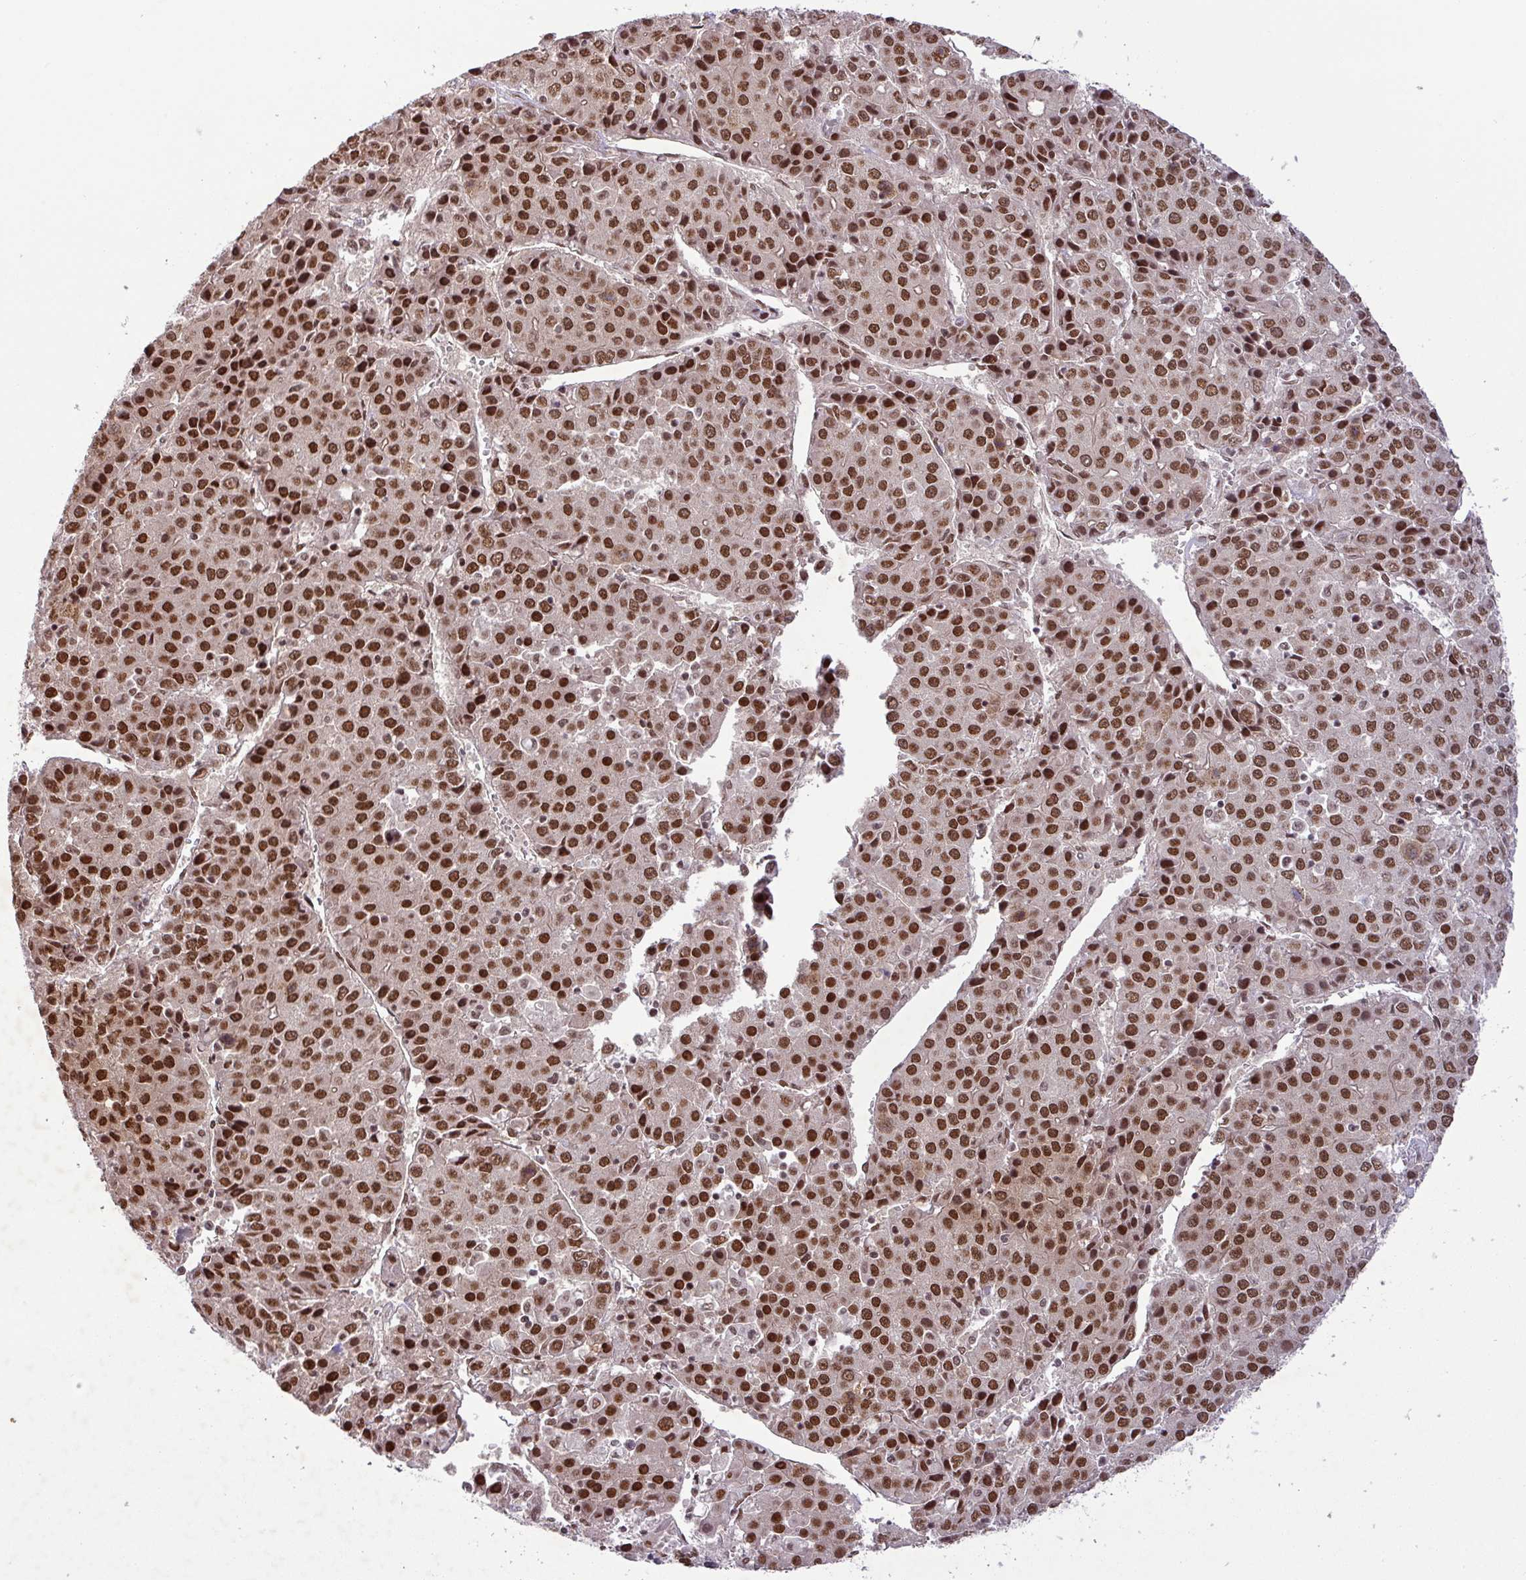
{"staining": {"intensity": "strong", "quantity": ">75%", "location": "nuclear"}, "tissue": "liver cancer", "cell_type": "Tumor cells", "image_type": "cancer", "snomed": [{"axis": "morphology", "description": "Carcinoma, Hepatocellular, NOS"}, {"axis": "topography", "description": "Liver"}], "caption": "The immunohistochemical stain highlights strong nuclear expression in tumor cells of liver cancer tissue.", "gene": "SRSF2", "patient": {"sex": "female", "age": 53}}